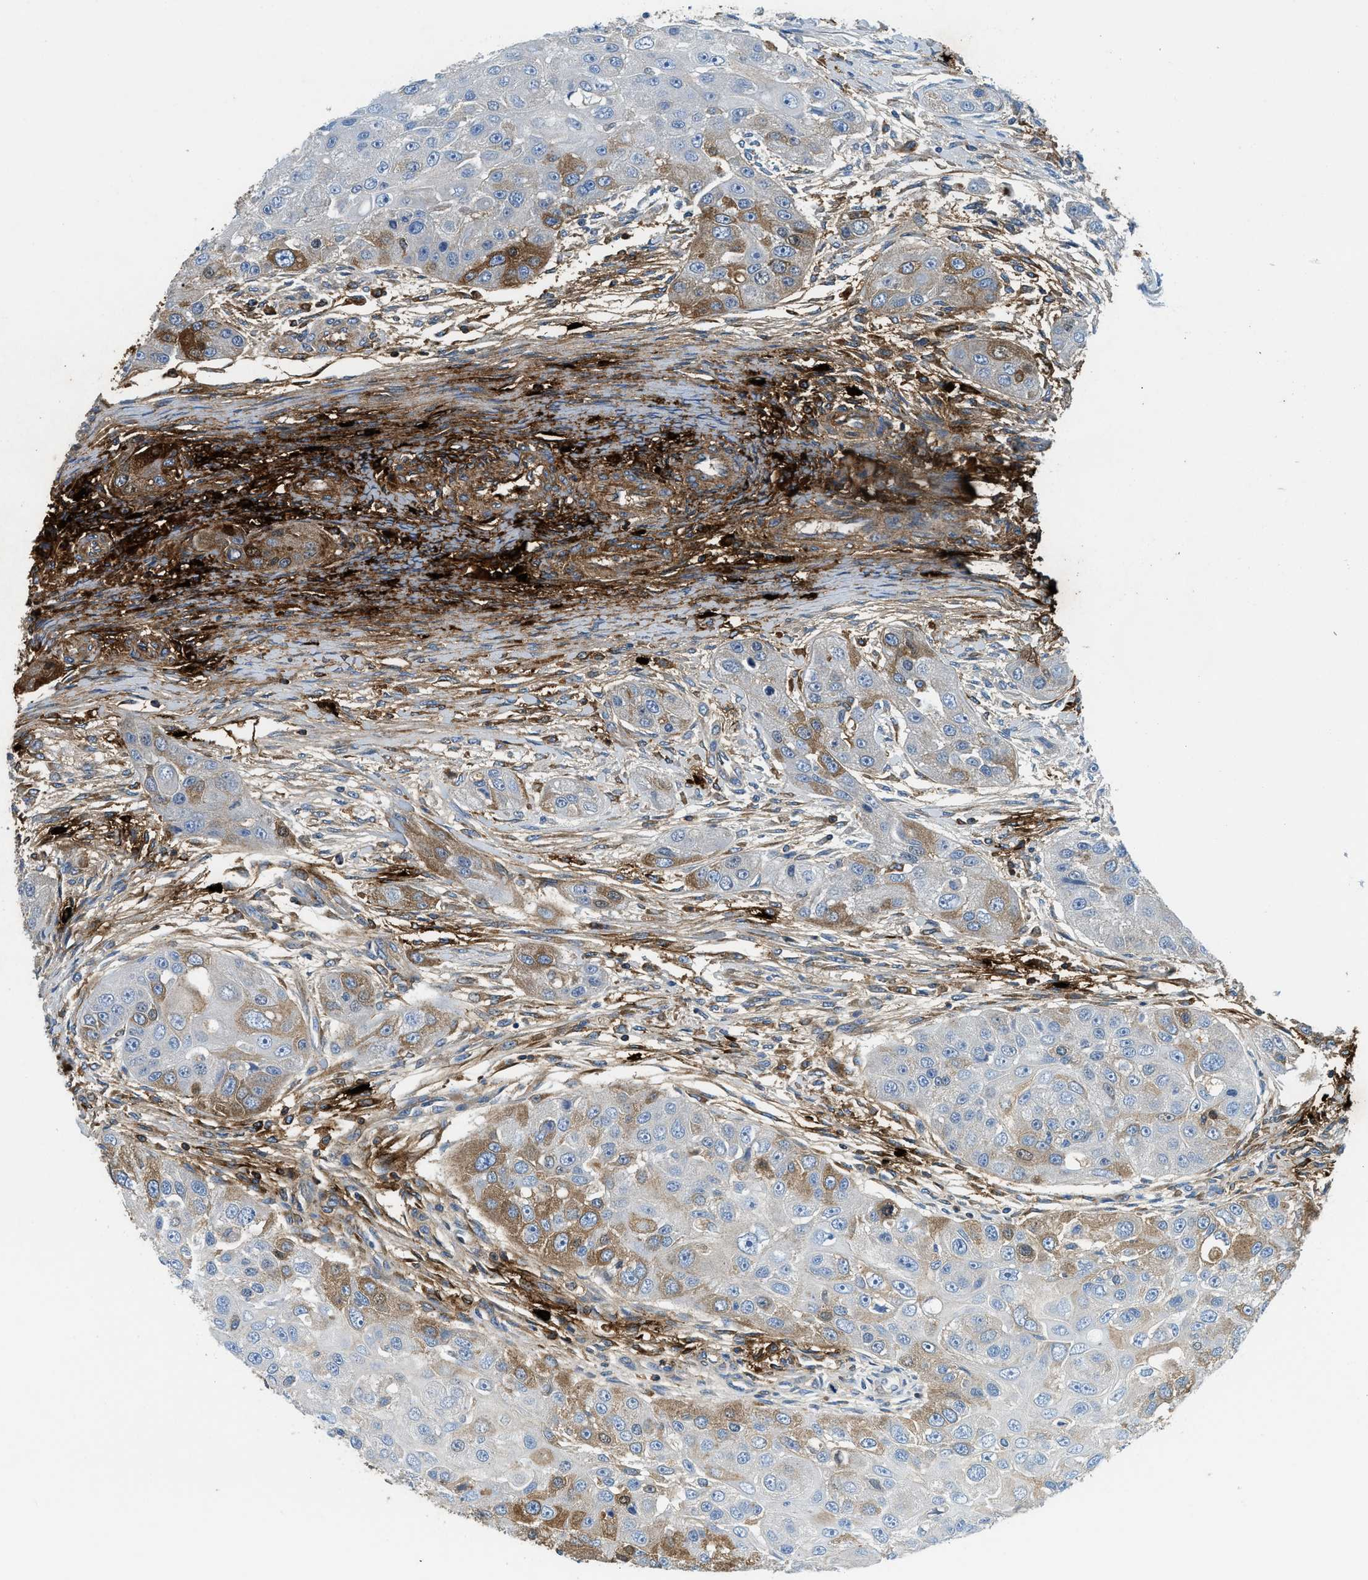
{"staining": {"intensity": "moderate", "quantity": "<25%", "location": "cytoplasmic/membranous"}, "tissue": "head and neck cancer", "cell_type": "Tumor cells", "image_type": "cancer", "snomed": [{"axis": "morphology", "description": "Normal tissue, NOS"}, {"axis": "morphology", "description": "Squamous cell carcinoma, NOS"}, {"axis": "topography", "description": "Skeletal muscle"}, {"axis": "topography", "description": "Head-Neck"}], "caption": "Squamous cell carcinoma (head and neck) was stained to show a protein in brown. There is low levels of moderate cytoplasmic/membranous positivity in about <25% of tumor cells.", "gene": "TPSAB1", "patient": {"sex": "male", "age": 51}}